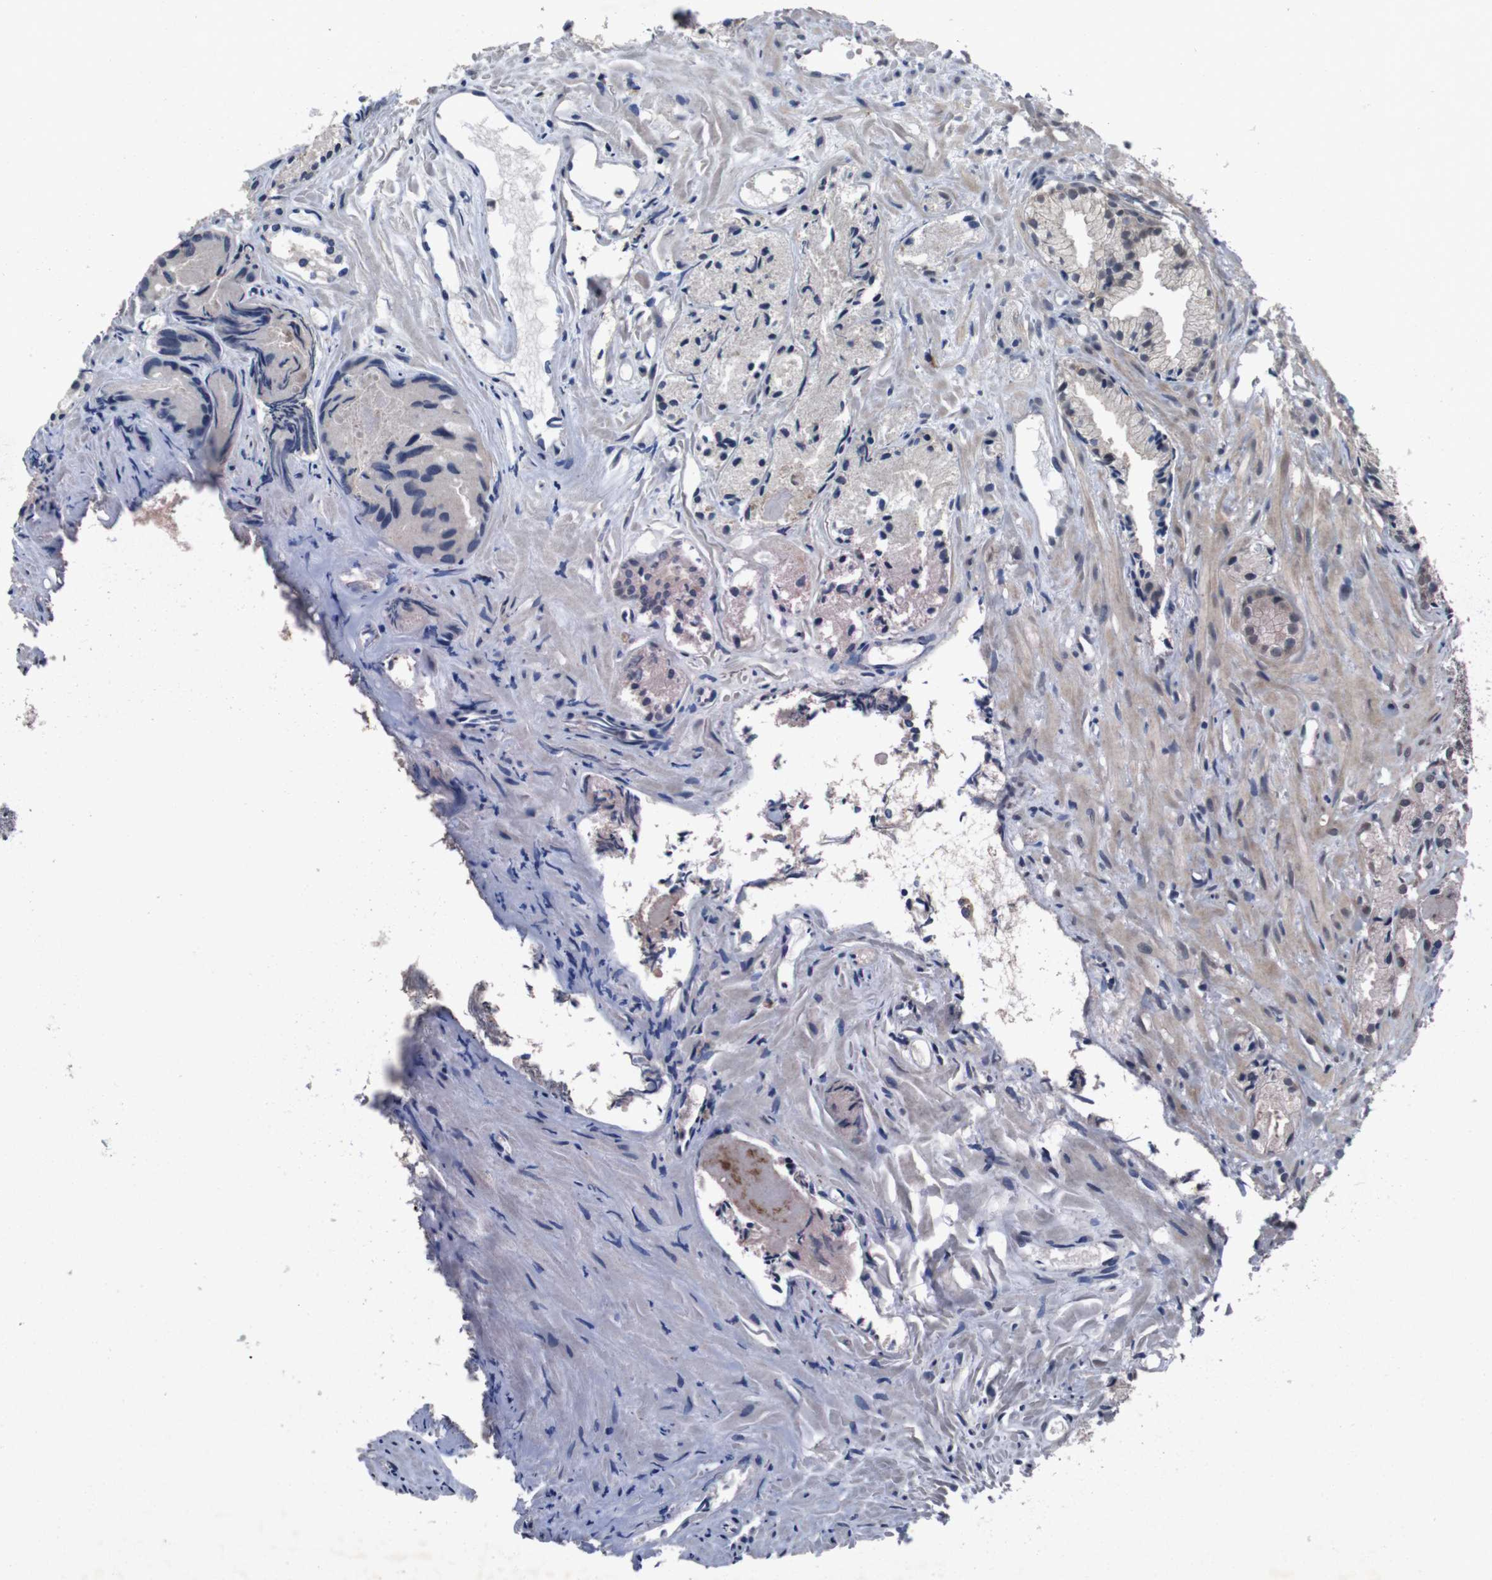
{"staining": {"intensity": "negative", "quantity": "none", "location": "none"}, "tissue": "prostate cancer", "cell_type": "Tumor cells", "image_type": "cancer", "snomed": [{"axis": "morphology", "description": "Adenocarcinoma, Low grade"}, {"axis": "topography", "description": "Prostate"}], "caption": "Immunohistochemical staining of prostate cancer (adenocarcinoma (low-grade)) shows no significant expression in tumor cells.", "gene": "AKT3", "patient": {"sex": "male", "age": 72}}